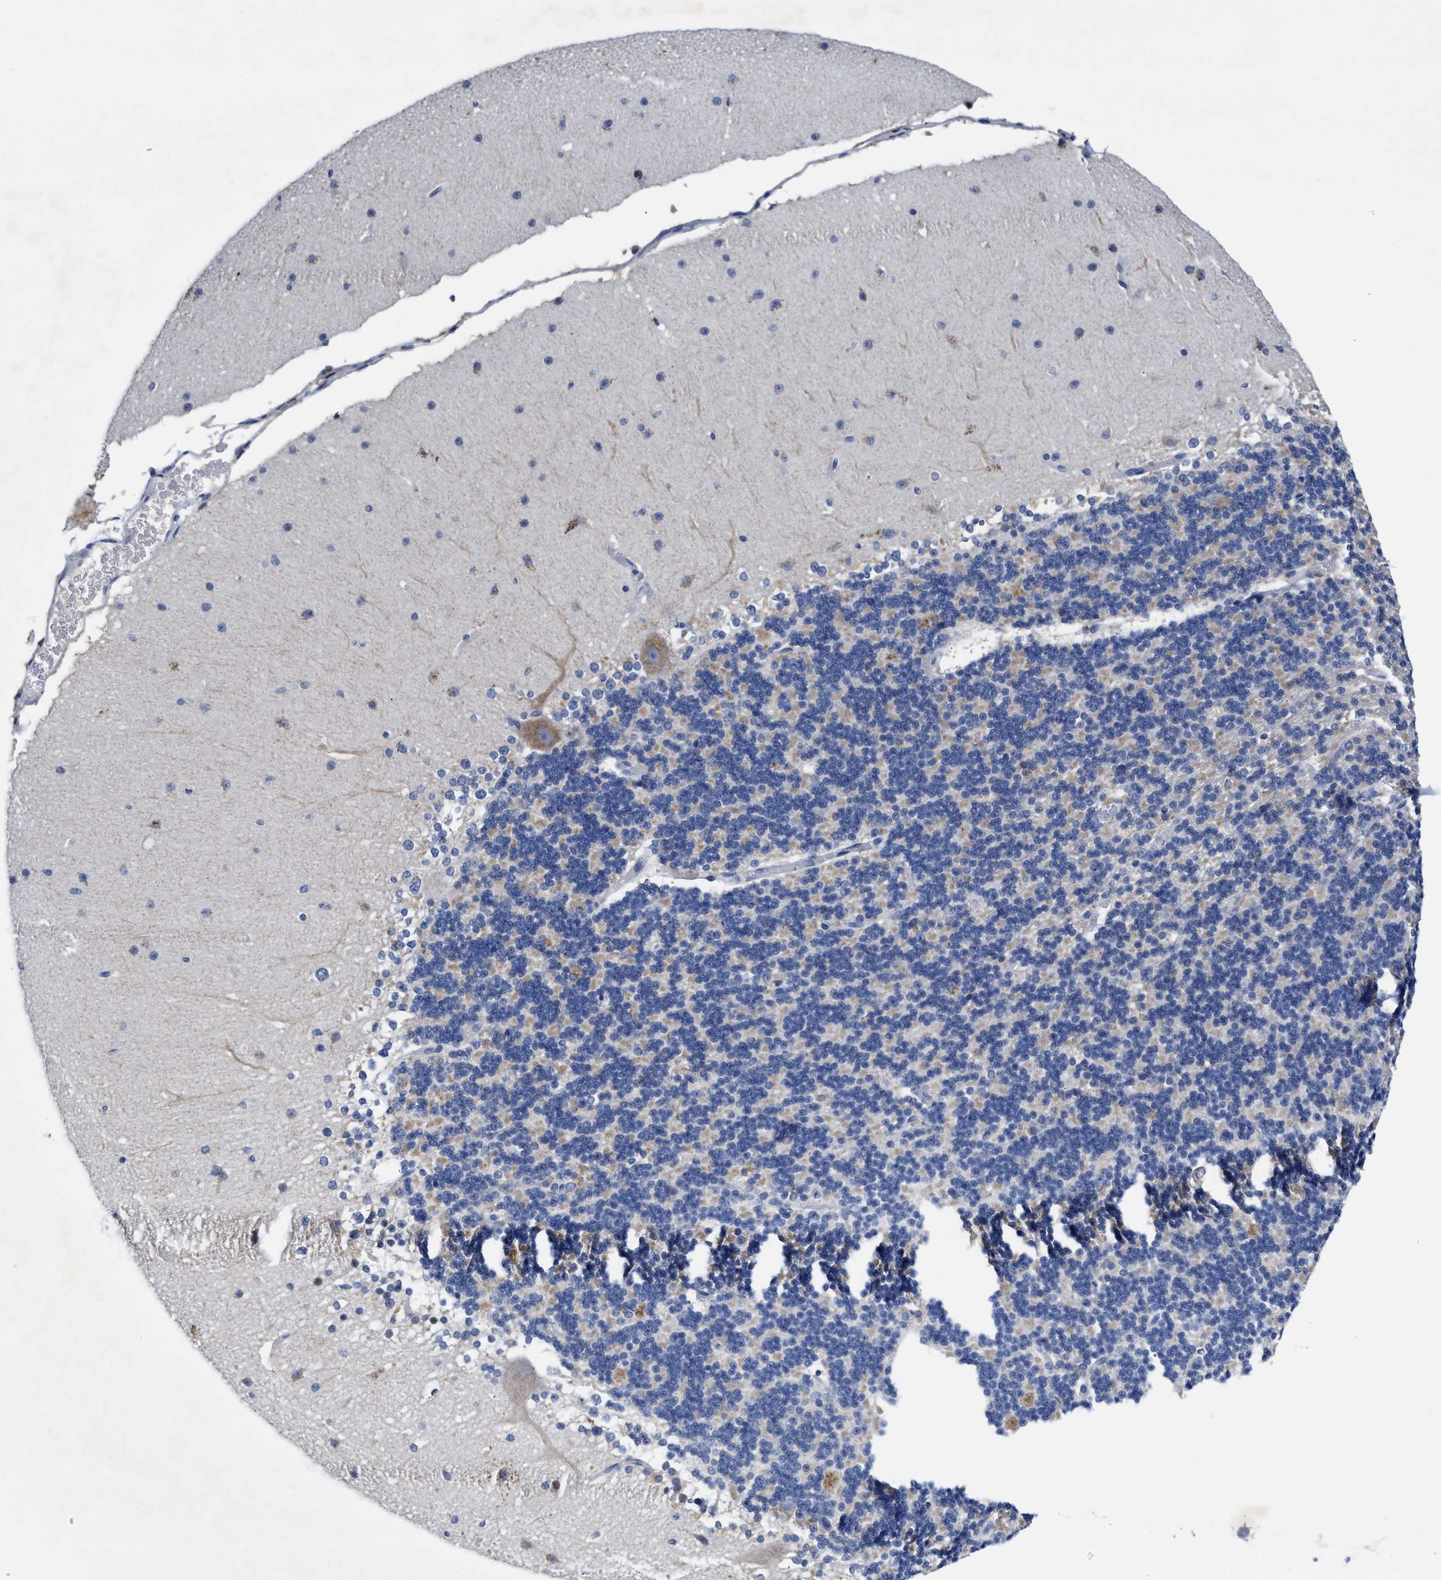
{"staining": {"intensity": "negative", "quantity": "none", "location": "none"}, "tissue": "cerebellum", "cell_type": "Cells in granular layer", "image_type": "normal", "snomed": [{"axis": "morphology", "description": "Normal tissue, NOS"}, {"axis": "topography", "description": "Cerebellum"}], "caption": "An image of cerebellum stained for a protein demonstrates no brown staining in cells in granular layer.", "gene": "TBRG4", "patient": {"sex": "female", "age": 19}}